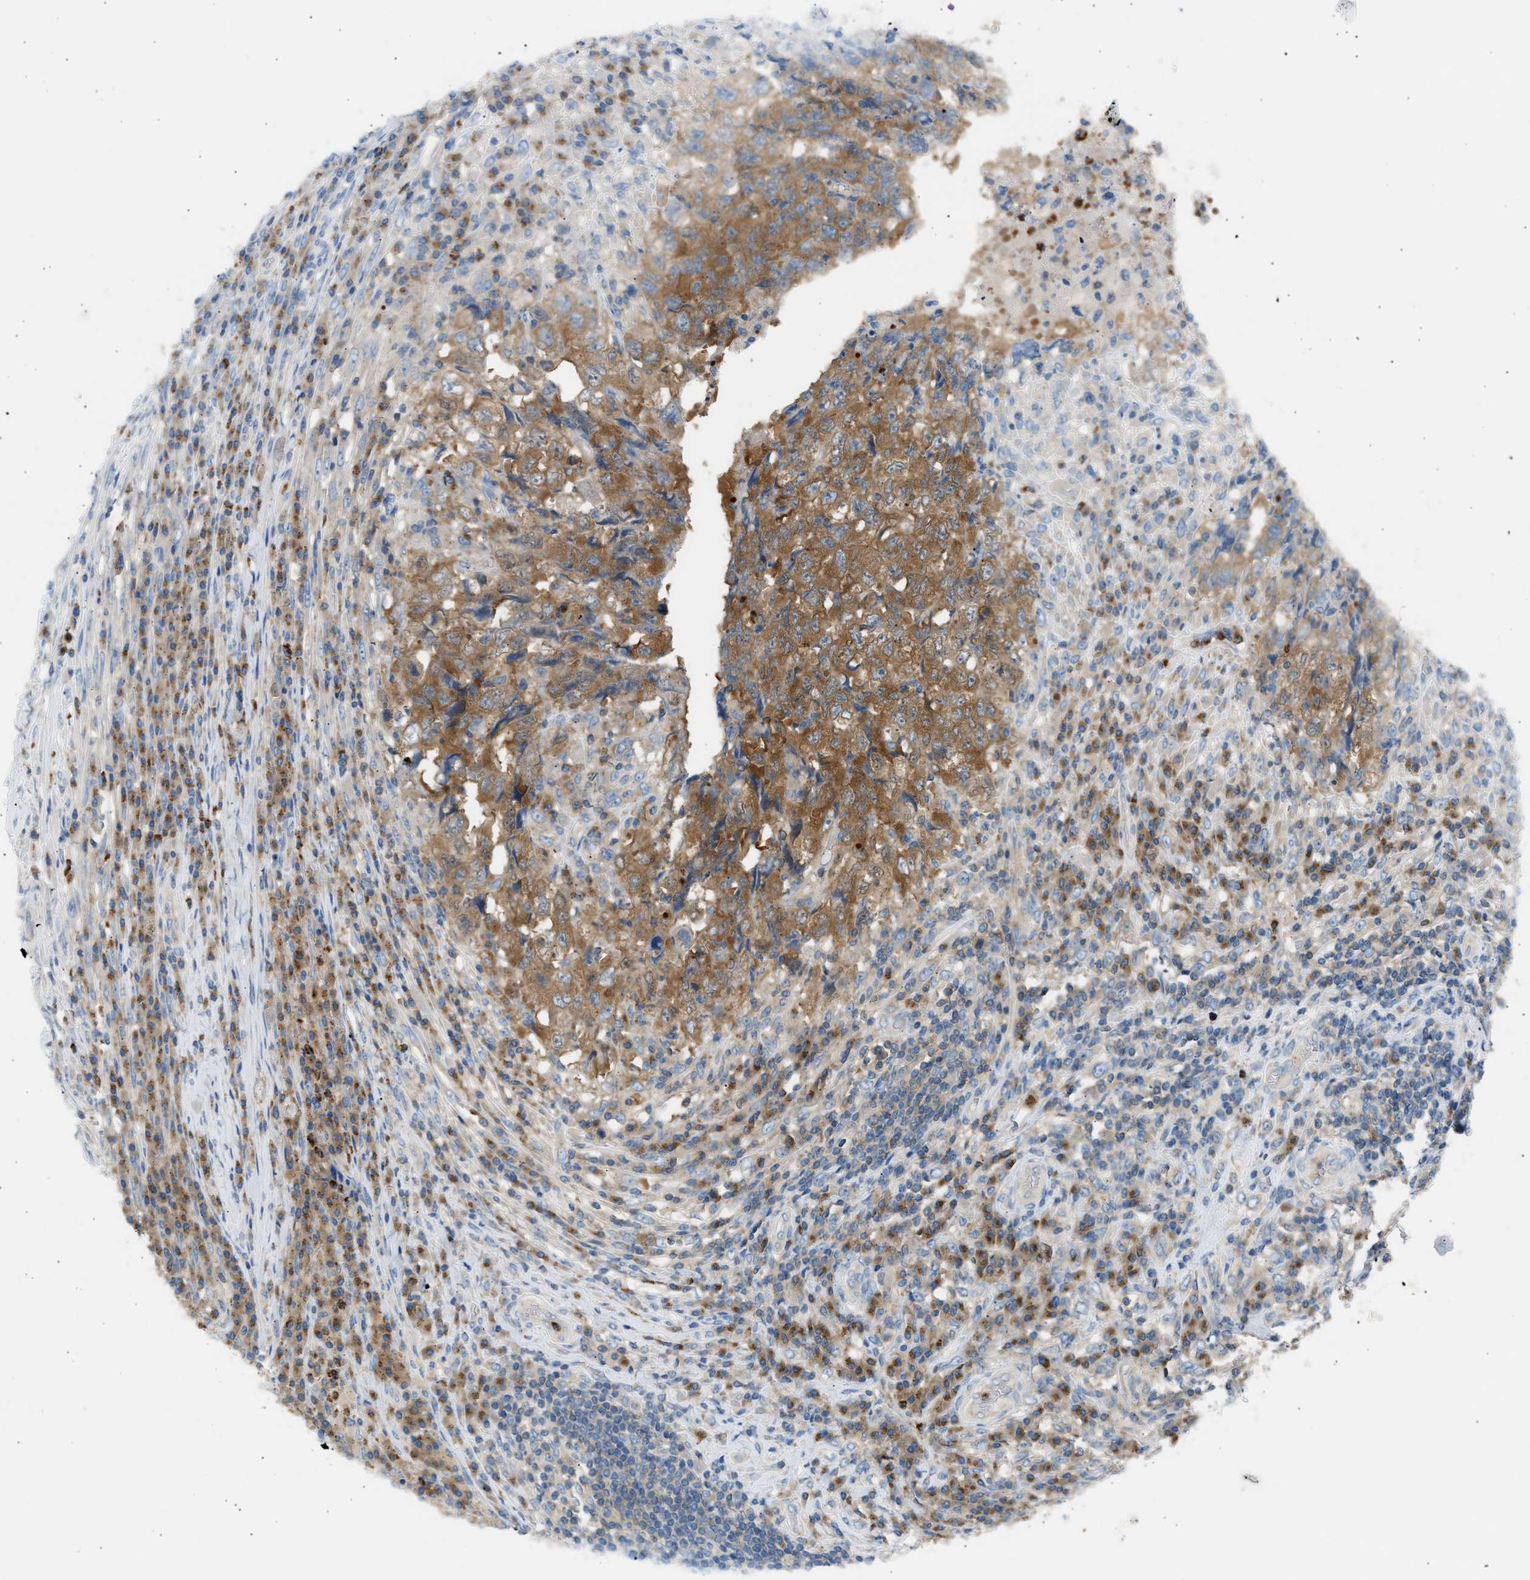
{"staining": {"intensity": "moderate", "quantity": ">75%", "location": "cytoplasmic/membranous"}, "tissue": "testis cancer", "cell_type": "Tumor cells", "image_type": "cancer", "snomed": [{"axis": "morphology", "description": "Necrosis, NOS"}, {"axis": "morphology", "description": "Carcinoma, Embryonal, NOS"}, {"axis": "topography", "description": "Testis"}], "caption": "Human testis cancer stained with a brown dye exhibits moderate cytoplasmic/membranous positive positivity in approximately >75% of tumor cells.", "gene": "TRIM50", "patient": {"sex": "male", "age": 19}}